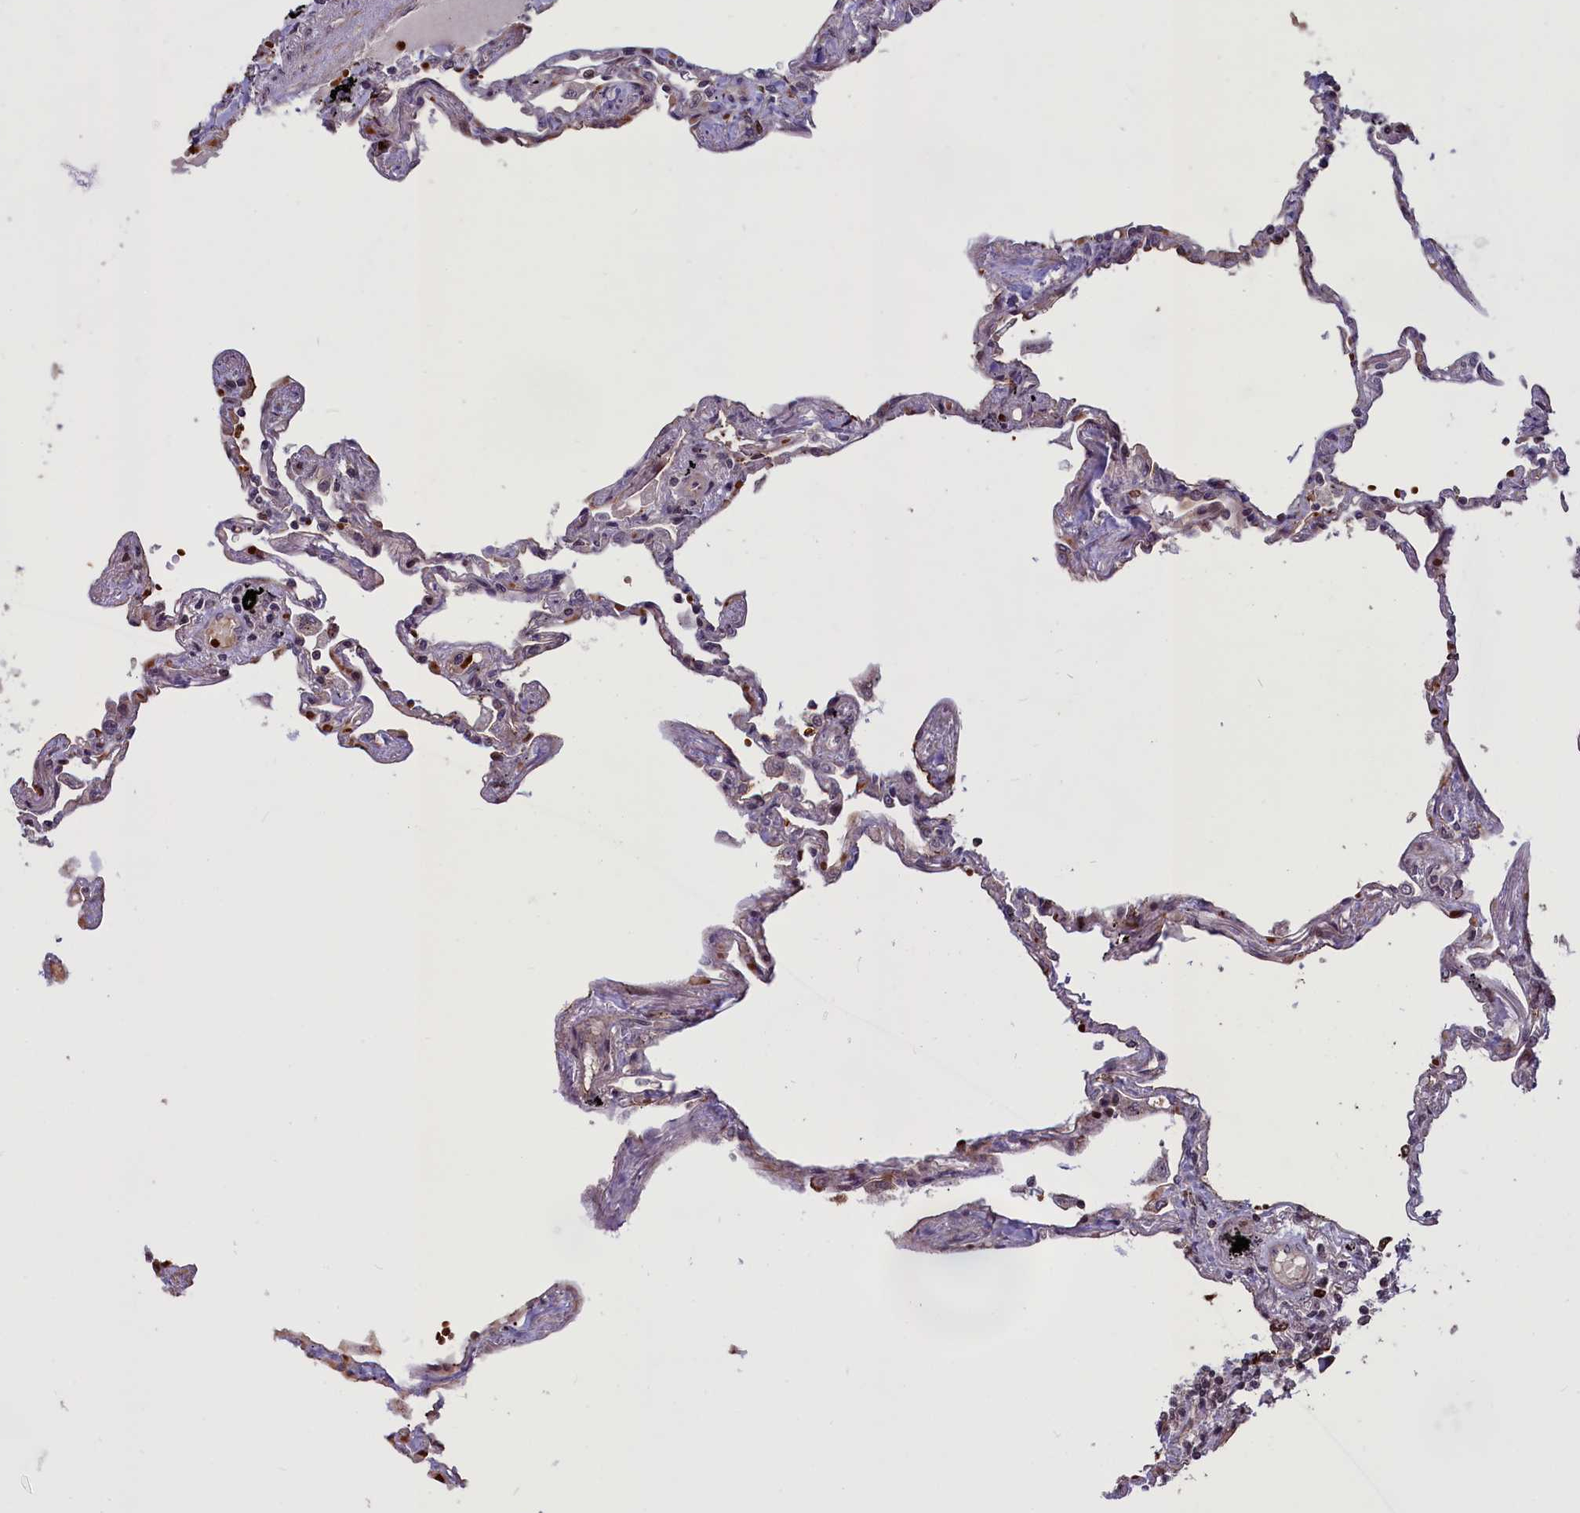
{"staining": {"intensity": "moderate", "quantity": "<25%", "location": "cytoplasmic/membranous,nuclear"}, "tissue": "lung", "cell_type": "Alveolar cells", "image_type": "normal", "snomed": [{"axis": "morphology", "description": "Normal tissue, NOS"}, {"axis": "topography", "description": "Lung"}], "caption": "Immunohistochemistry photomicrograph of benign lung: human lung stained using immunohistochemistry demonstrates low levels of moderate protein expression localized specifically in the cytoplasmic/membranous,nuclear of alveolar cells, appearing as a cytoplasmic/membranous,nuclear brown color.", "gene": "SHFL", "patient": {"sex": "female", "age": 67}}